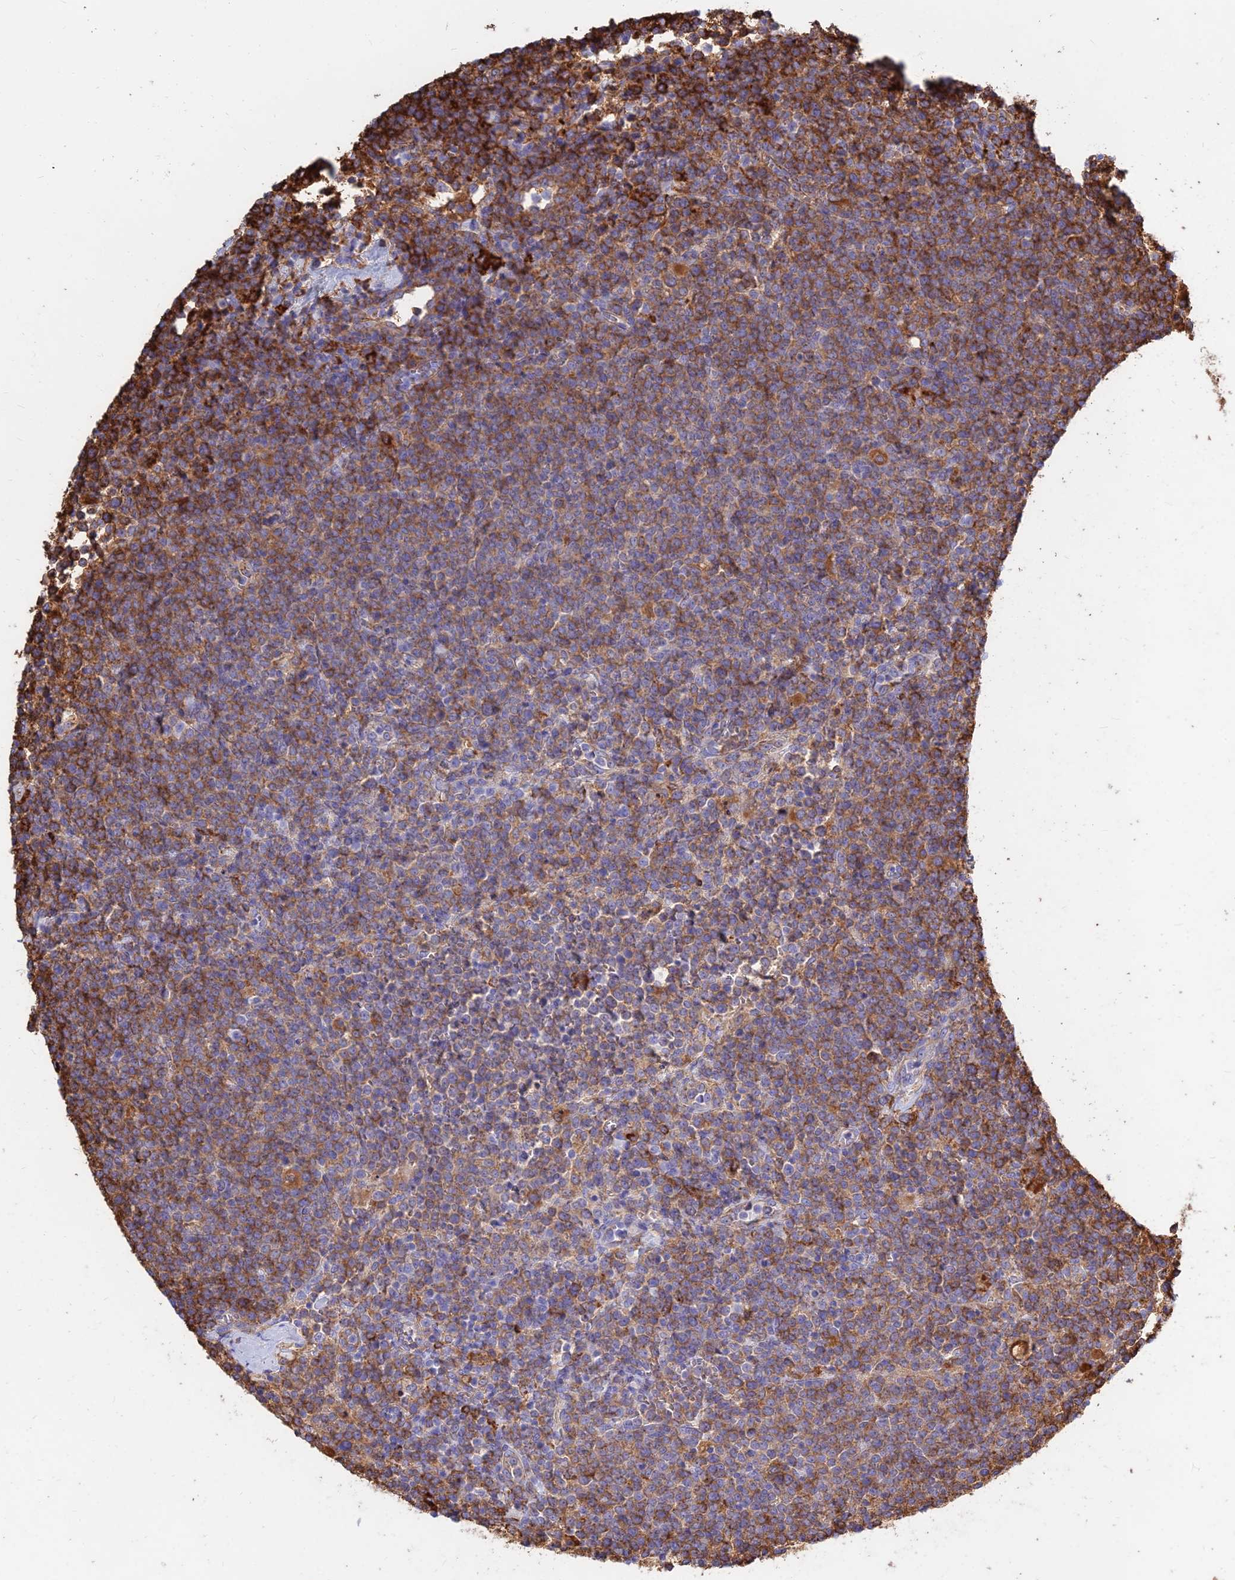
{"staining": {"intensity": "moderate", "quantity": ">75%", "location": "cytoplasmic/membranous"}, "tissue": "lymphoma", "cell_type": "Tumor cells", "image_type": "cancer", "snomed": [{"axis": "morphology", "description": "Malignant lymphoma, non-Hodgkin's type, High grade"}, {"axis": "topography", "description": "Lymph node"}], "caption": "Human malignant lymphoma, non-Hodgkin's type (high-grade) stained with a brown dye exhibits moderate cytoplasmic/membranous positive staining in about >75% of tumor cells.", "gene": "HLA-DRB1", "patient": {"sex": "male", "age": 61}}